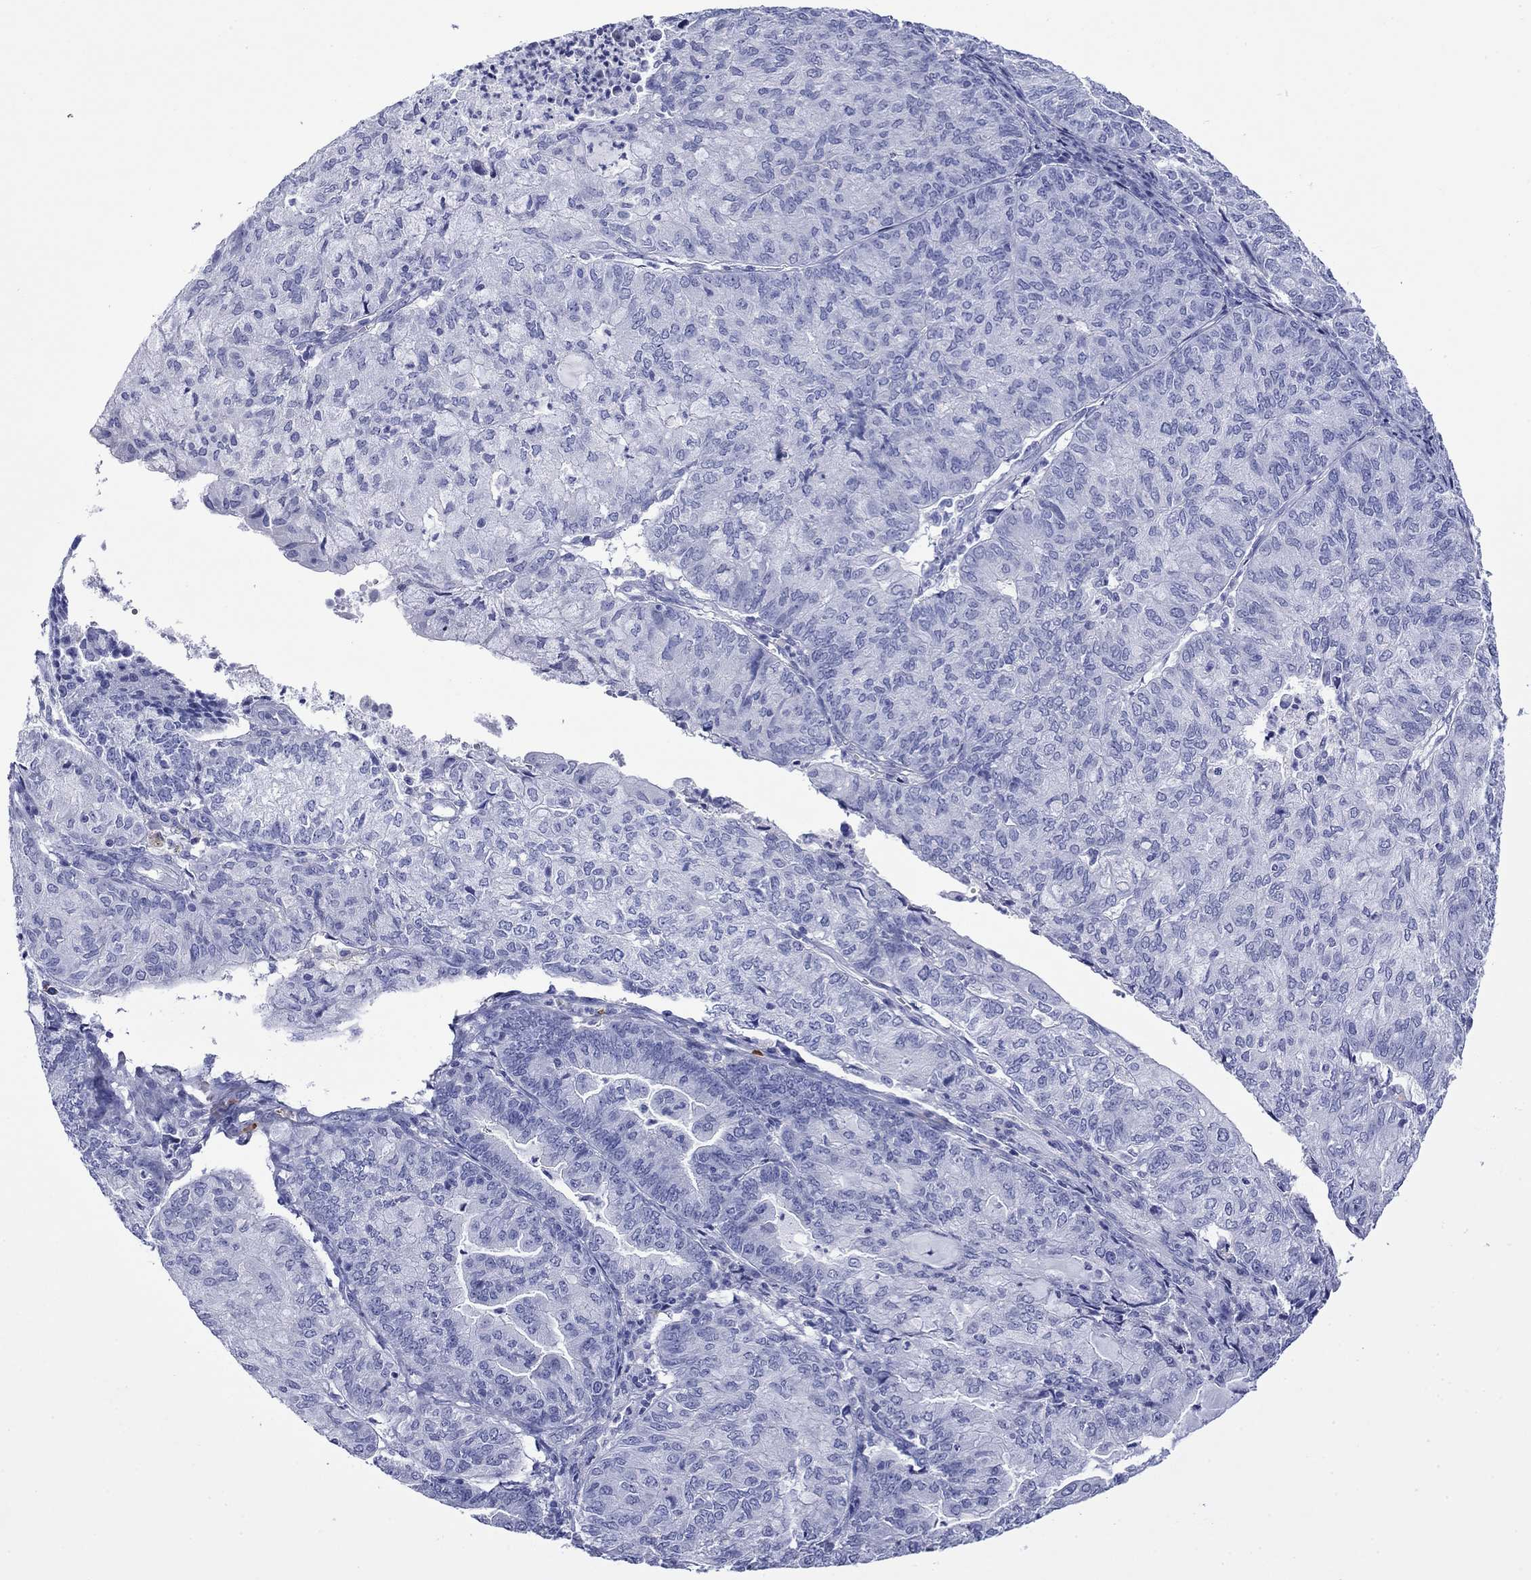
{"staining": {"intensity": "negative", "quantity": "none", "location": "none"}, "tissue": "endometrial cancer", "cell_type": "Tumor cells", "image_type": "cancer", "snomed": [{"axis": "morphology", "description": "Adenocarcinoma, NOS"}, {"axis": "topography", "description": "Endometrium"}], "caption": "Endometrial cancer (adenocarcinoma) stained for a protein using IHC displays no expression tumor cells.", "gene": "ROM1", "patient": {"sex": "female", "age": 82}}